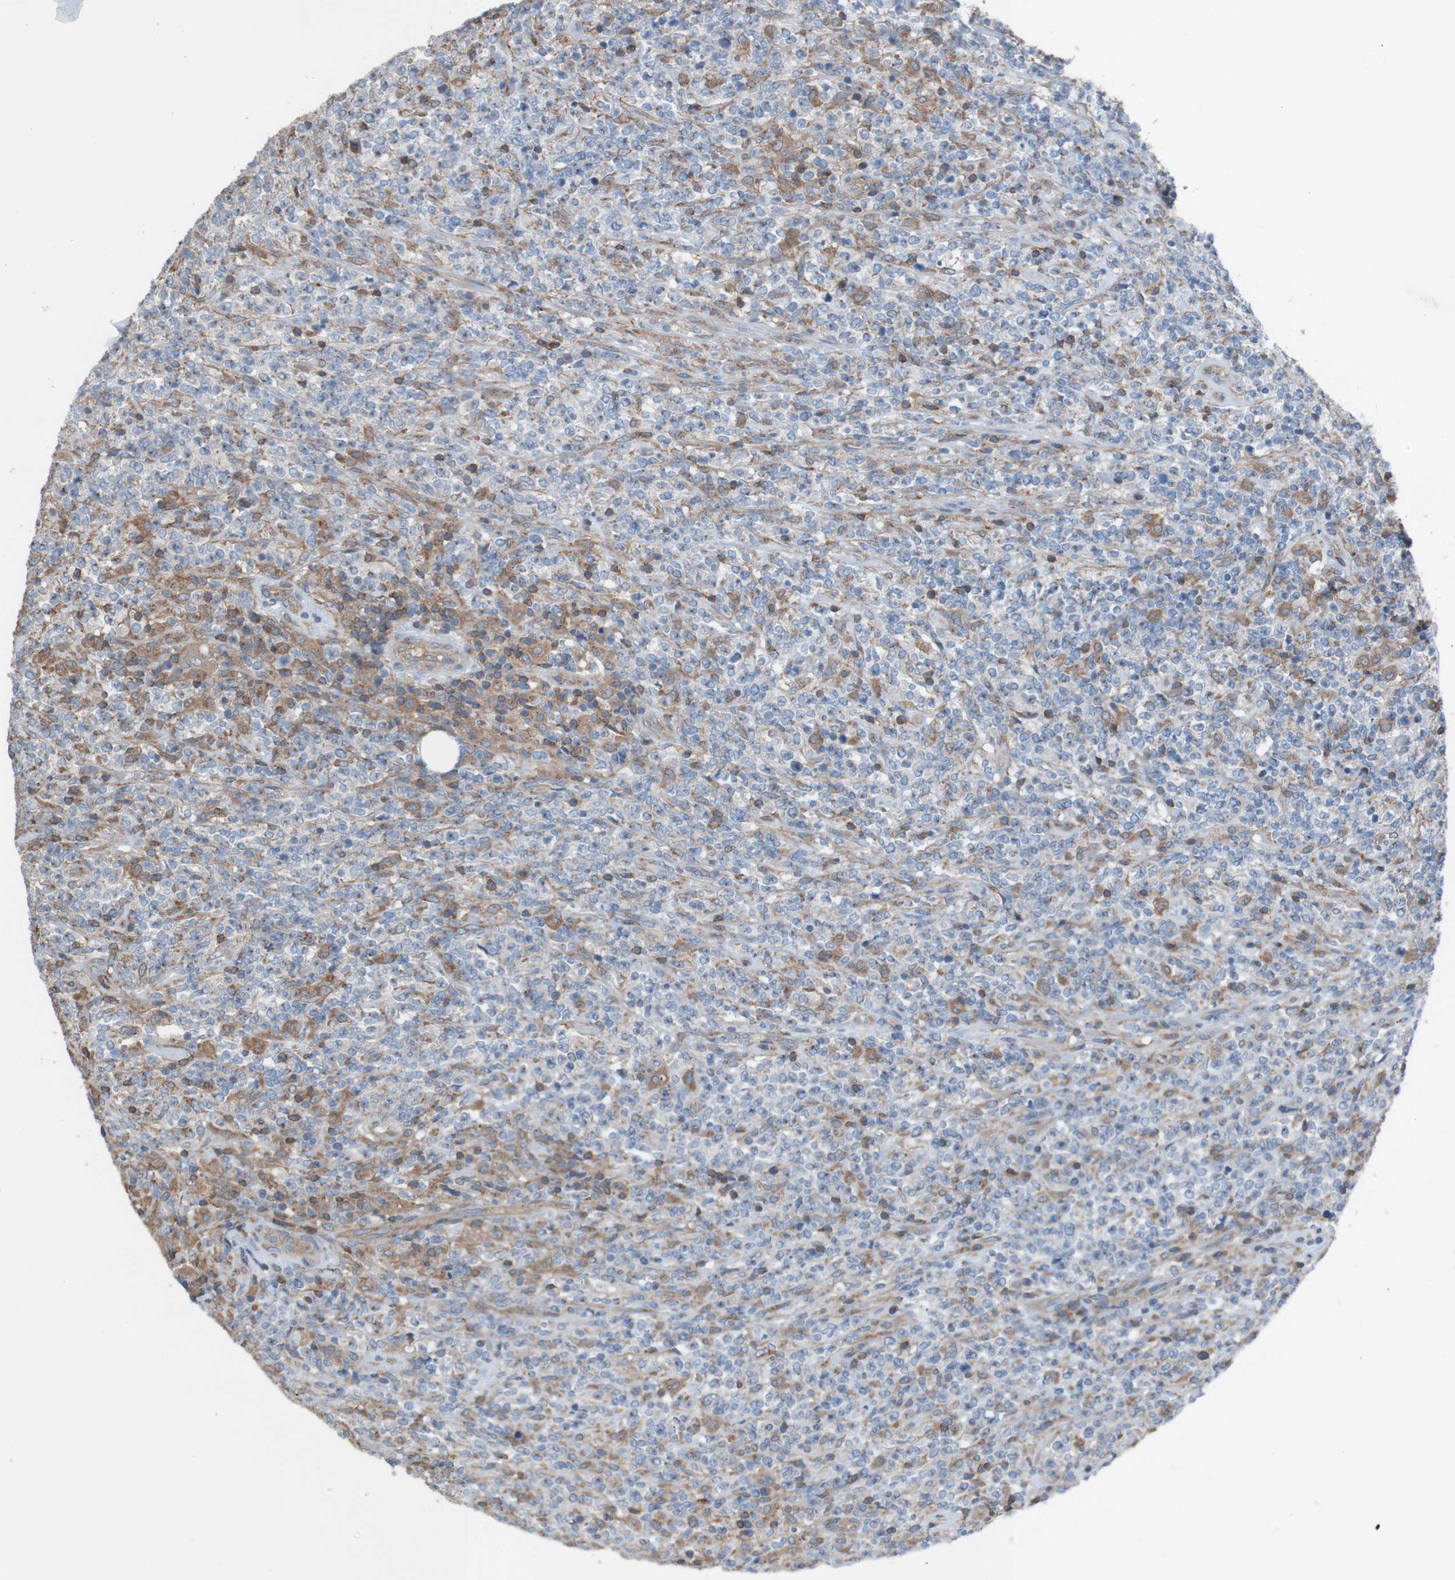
{"staining": {"intensity": "moderate", "quantity": "25%-75%", "location": "cytoplasmic/membranous"}, "tissue": "lymphoma", "cell_type": "Tumor cells", "image_type": "cancer", "snomed": [{"axis": "morphology", "description": "Malignant lymphoma, non-Hodgkin's type, High grade"}, {"axis": "topography", "description": "Soft tissue"}], "caption": "Lymphoma was stained to show a protein in brown. There is medium levels of moderate cytoplasmic/membranous staining in approximately 25%-75% of tumor cells. (Stains: DAB (3,3'-diaminobenzidine) in brown, nuclei in blue, Microscopy: brightfield microscopy at high magnification).", "gene": "MINAR1", "patient": {"sex": "male", "age": 18}}